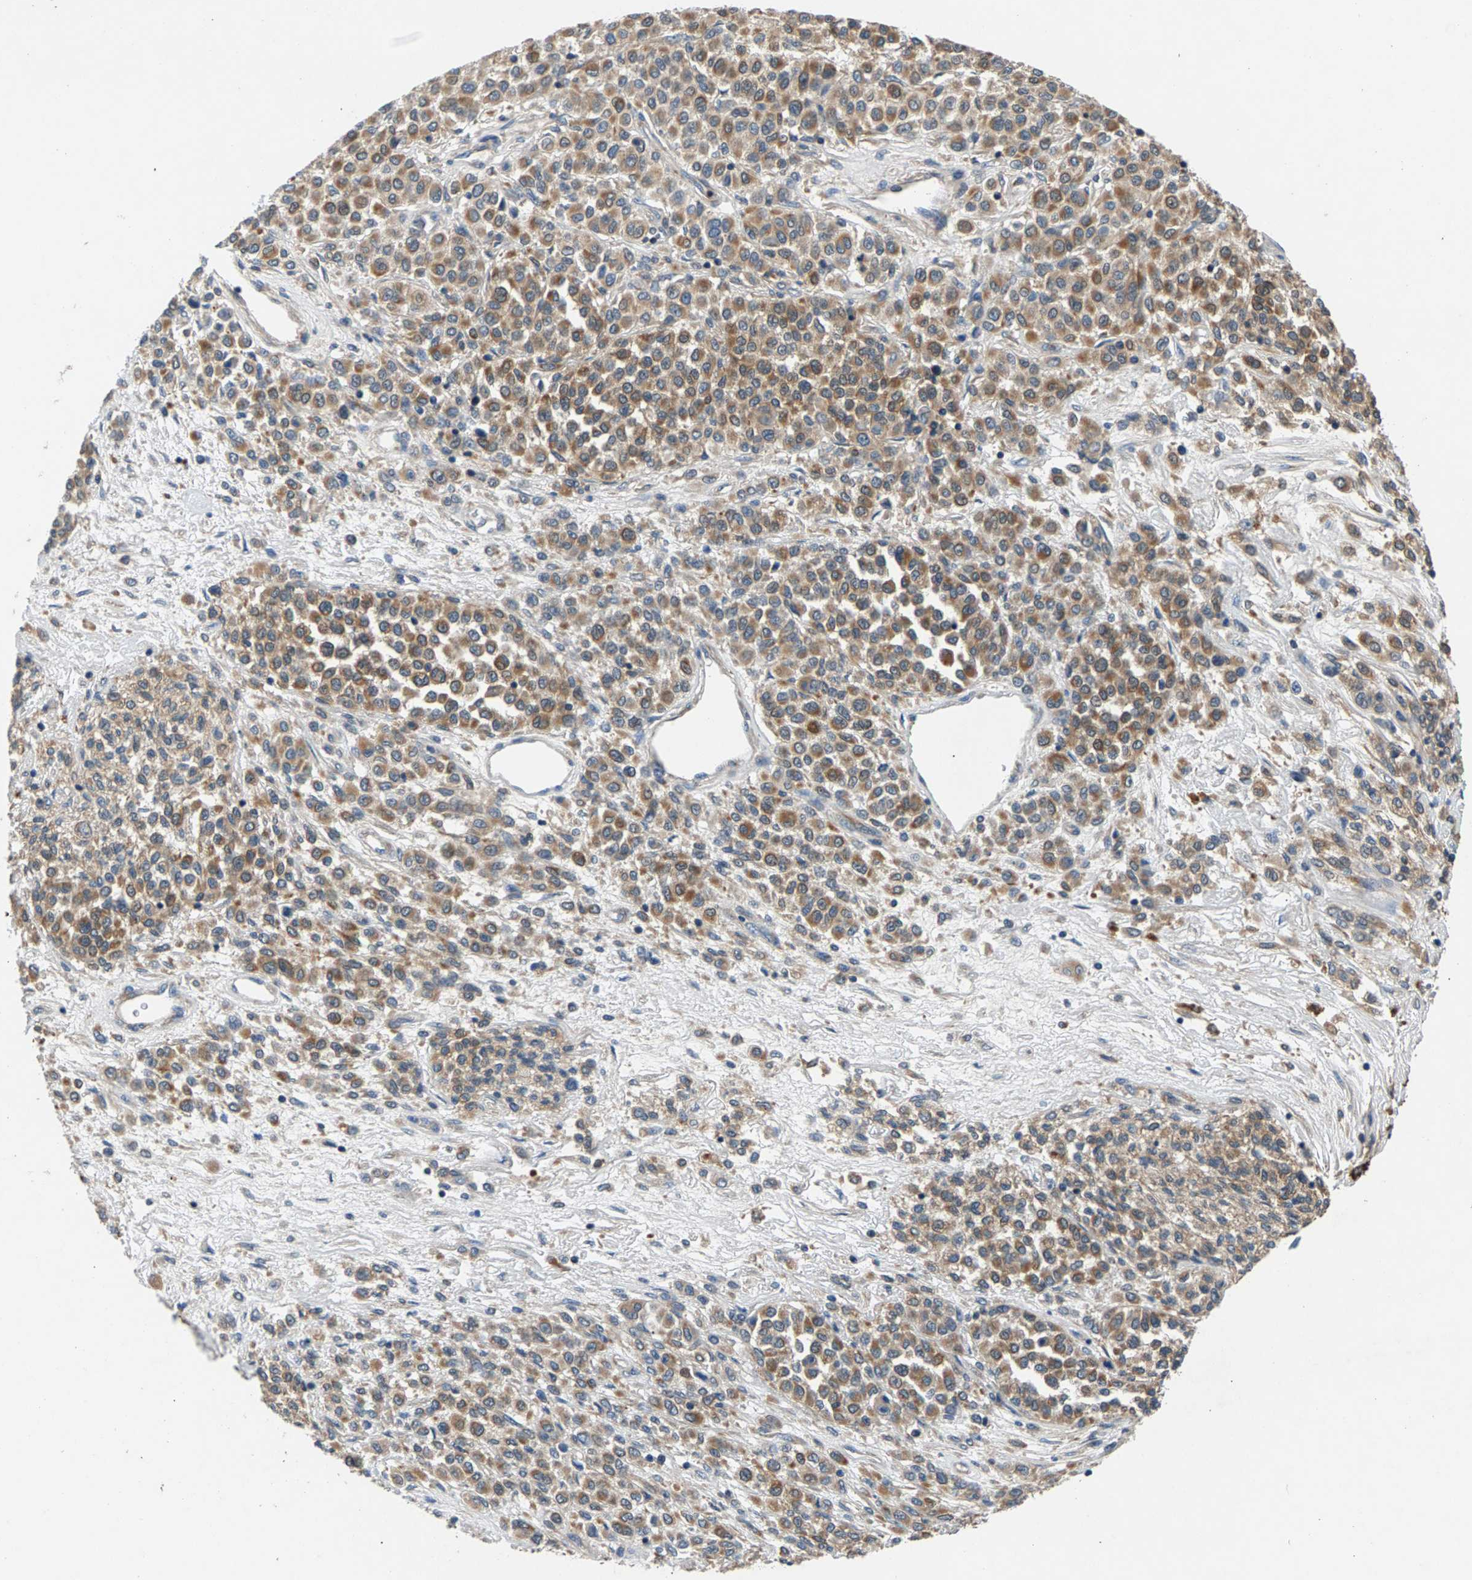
{"staining": {"intensity": "moderate", "quantity": ">75%", "location": "cytoplasmic/membranous"}, "tissue": "melanoma", "cell_type": "Tumor cells", "image_type": "cancer", "snomed": [{"axis": "morphology", "description": "Malignant melanoma, Metastatic site"}, {"axis": "topography", "description": "Pancreas"}], "caption": "Tumor cells demonstrate medium levels of moderate cytoplasmic/membranous staining in about >75% of cells in malignant melanoma (metastatic site).", "gene": "NT5C", "patient": {"sex": "female", "age": 30}}